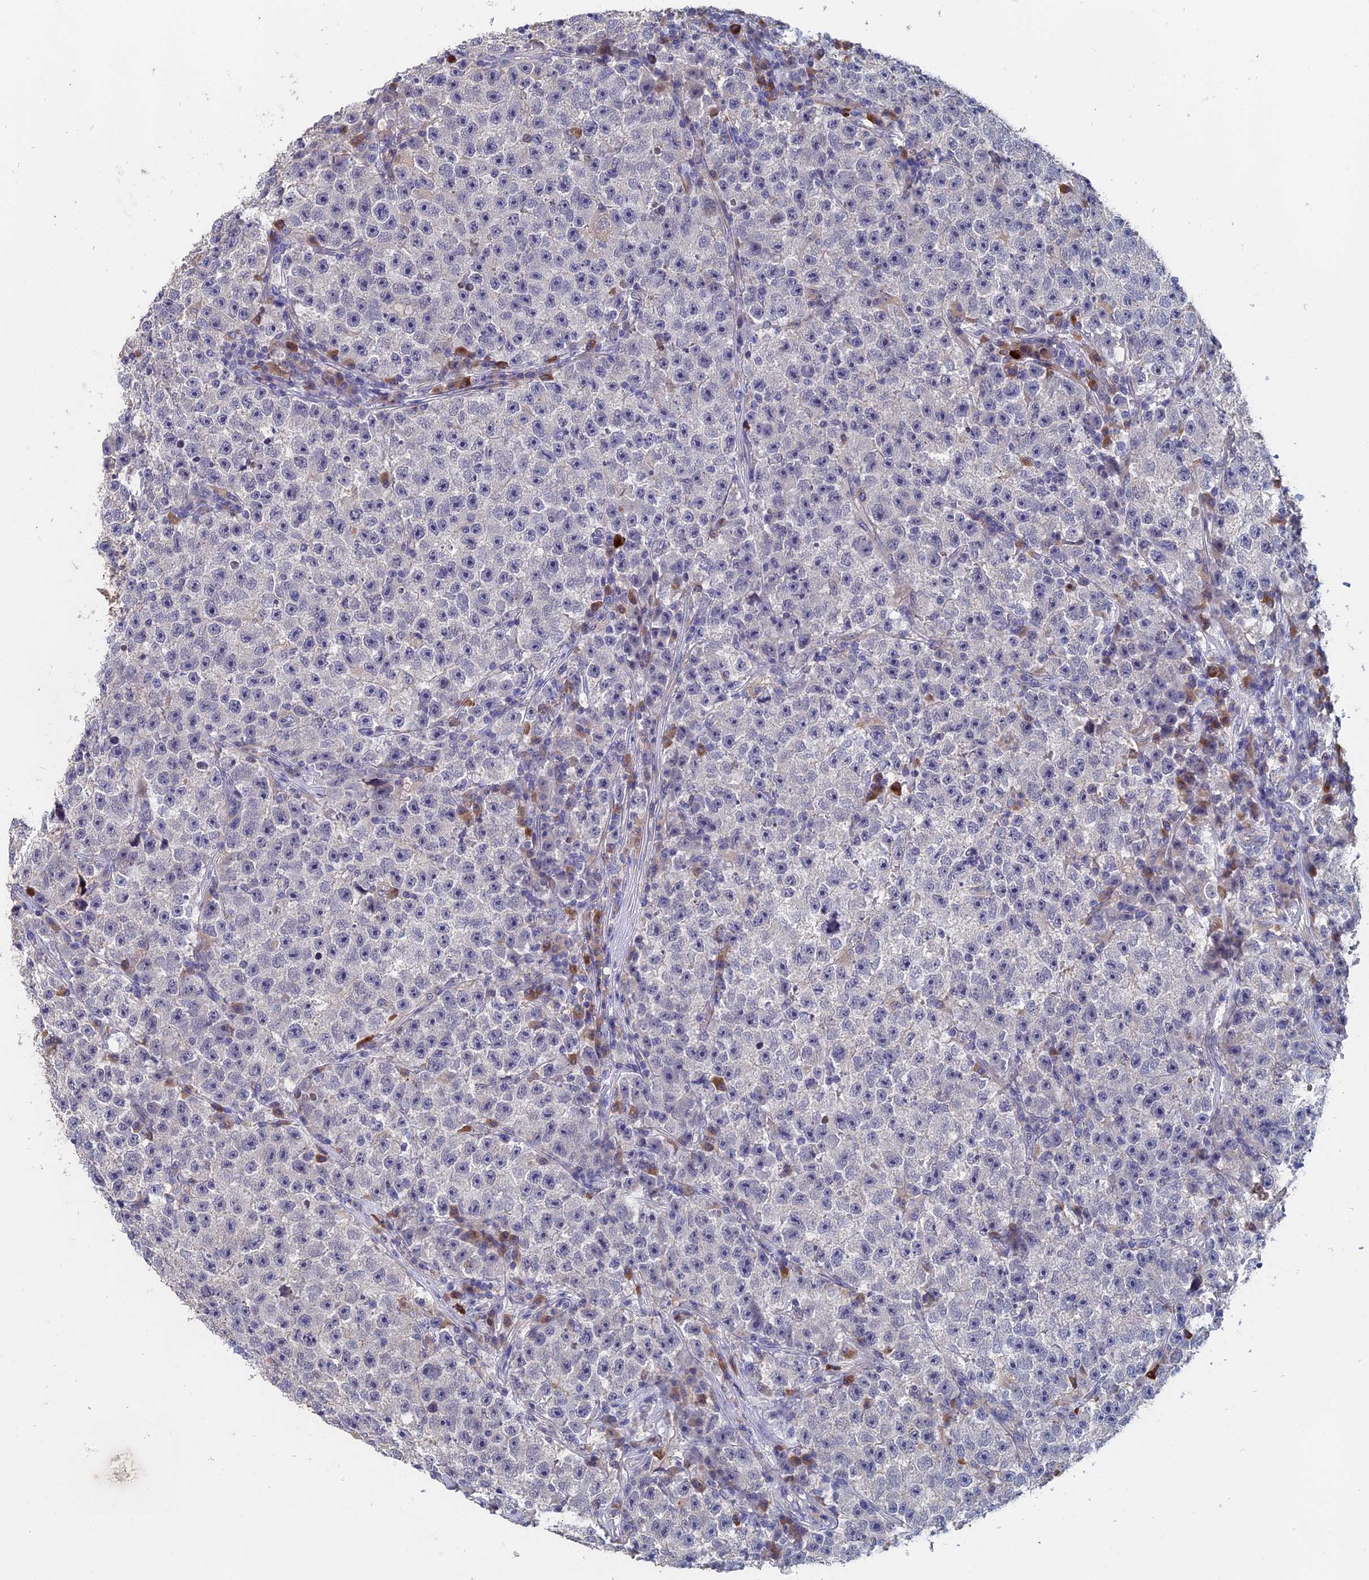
{"staining": {"intensity": "negative", "quantity": "none", "location": "none"}, "tissue": "testis cancer", "cell_type": "Tumor cells", "image_type": "cancer", "snomed": [{"axis": "morphology", "description": "Seminoma, NOS"}, {"axis": "topography", "description": "Testis"}], "caption": "Testis cancer (seminoma) stained for a protein using immunohistochemistry displays no positivity tumor cells.", "gene": "SLC33A1", "patient": {"sex": "male", "age": 22}}